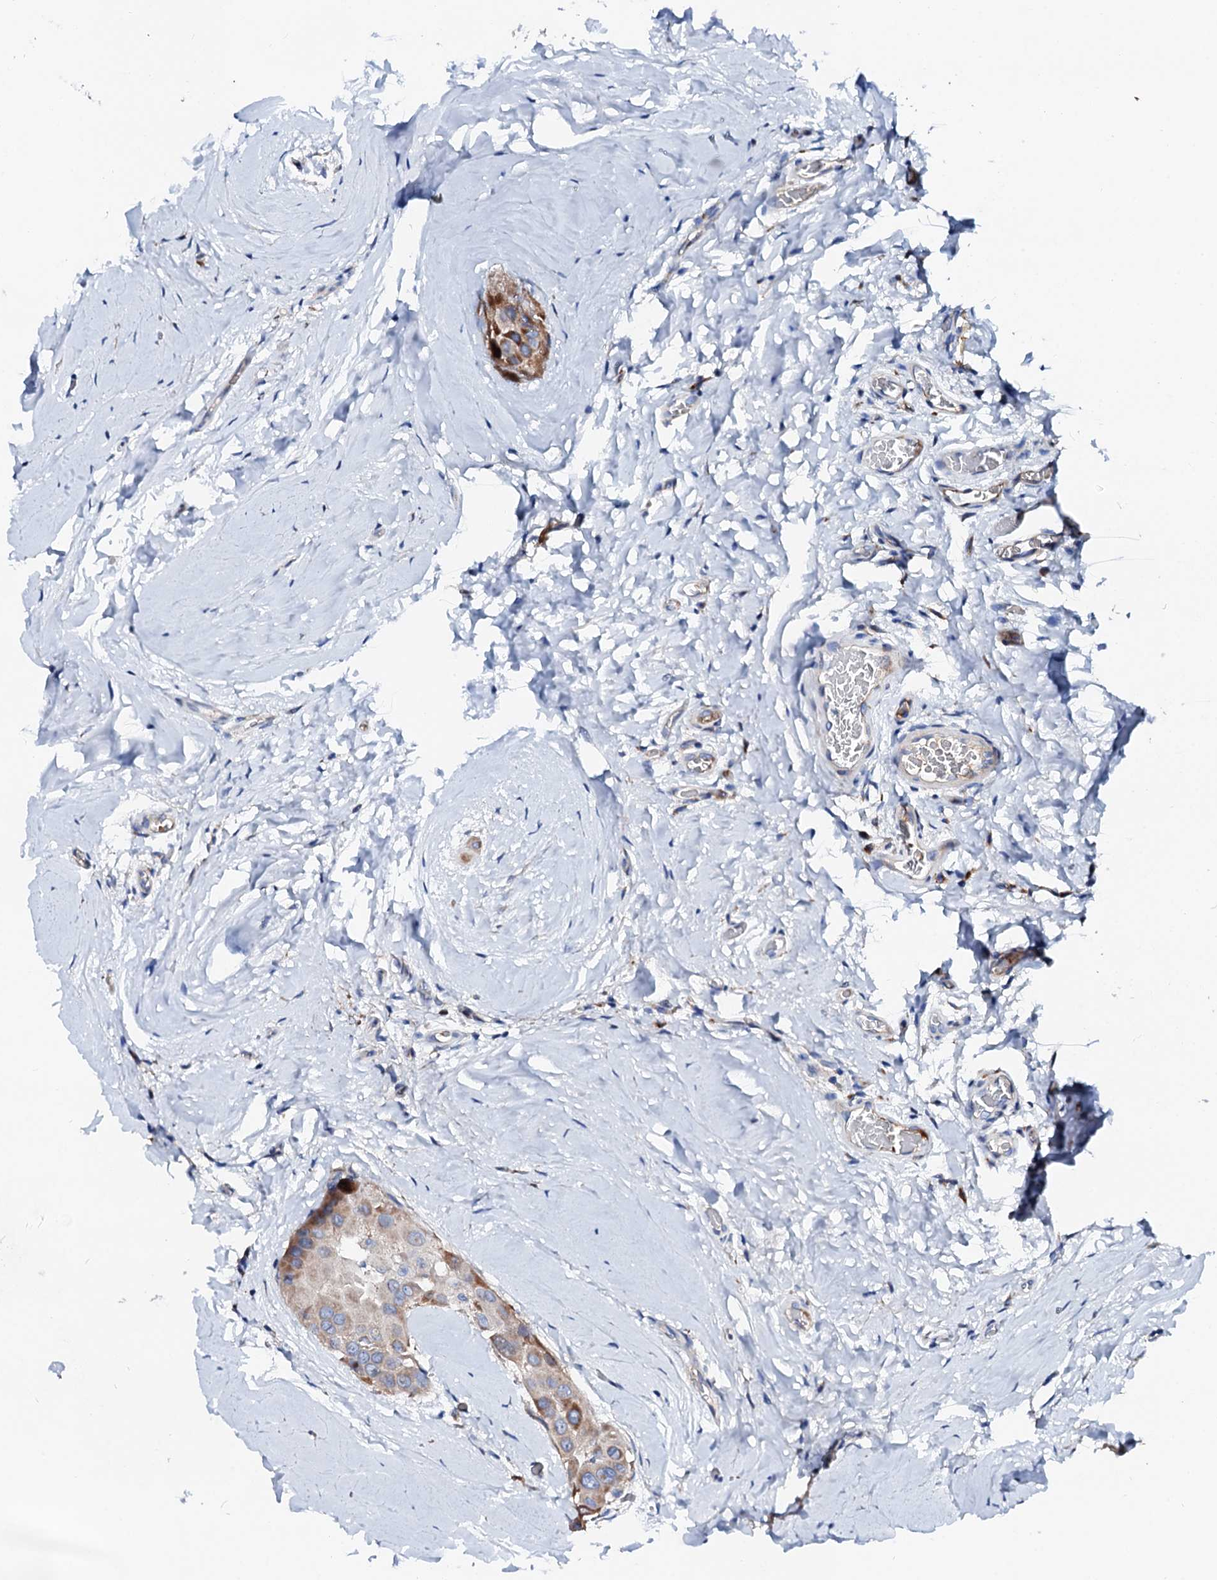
{"staining": {"intensity": "moderate", "quantity": "25%-75%", "location": "cytoplasmic/membranous"}, "tissue": "thyroid cancer", "cell_type": "Tumor cells", "image_type": "cancer", "snomed": [{"axis": "morphology", "description": "Papillary adenocarcinoma, NOS"}, {"axis": "topography", "description": "Thyroid gland"}], "caption": "Papillary adenocarcinoma (thyroid) stained with immunohistochemistry (IHC) exhibits moderate cytoplasmic/membranous expression in about 25%-75% of tumor cells.", "gene": "SLC10A7", "patient": {"sex": "male", "age": 33}}